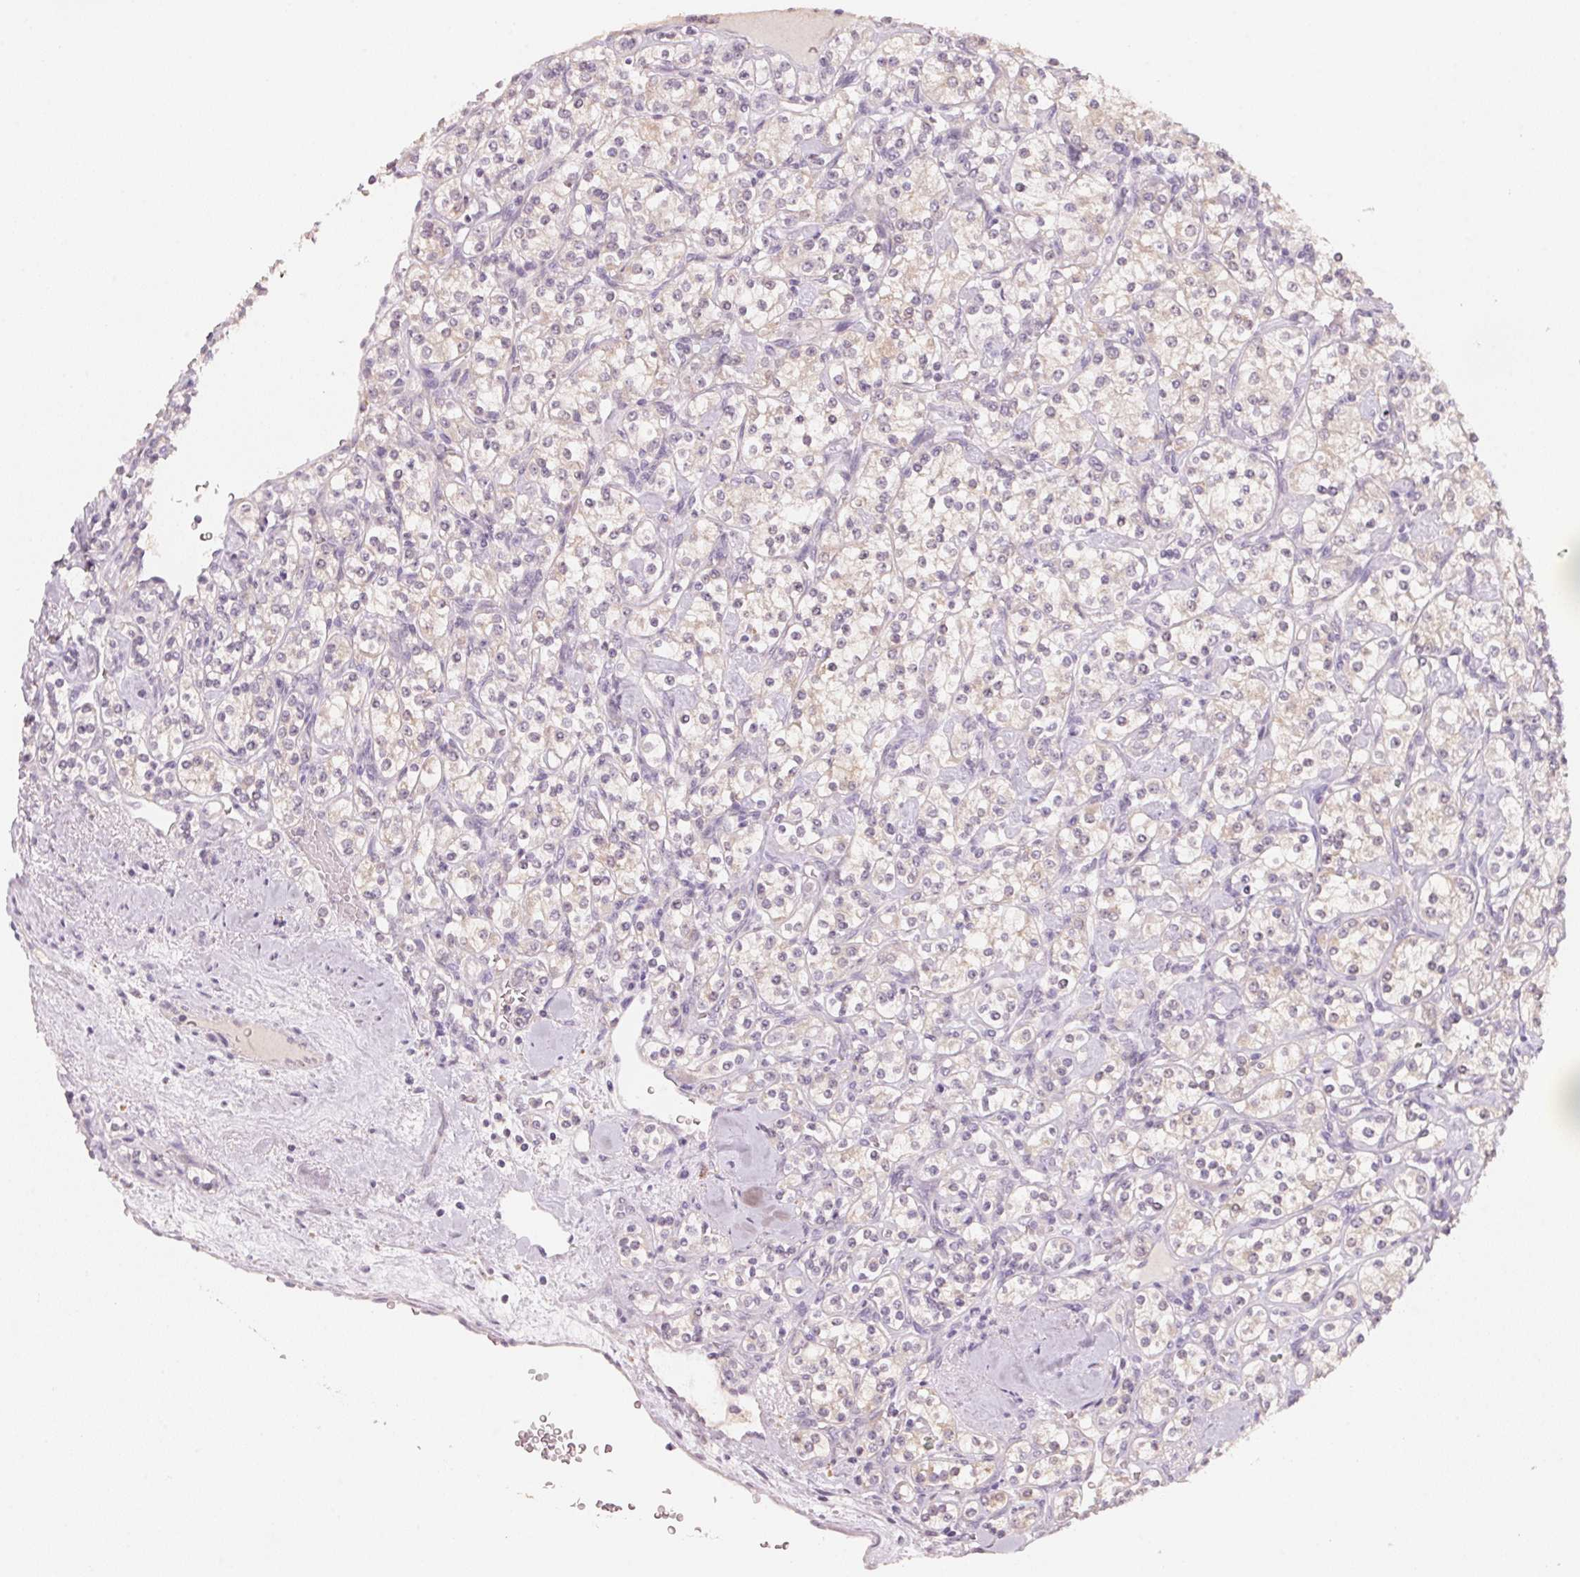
{"staining": {"intensity": "weak", "quantity": "25%-75%", "location": "cytoplasmic/membranous"}, "tissue": "renal cancer", "cell_type": "Tumor cells", "image_type": "cancer", "snomed": [{"axis": "morphology", "description": "Adenocarcinoma, NOS"}, {"axis": "topography", "description": "Kidney"}], "caption": "Immunohistochemical staining of human renal adenocarcinoma demonstrates weak cytoplasmic/membranous protein staining in about 25%-75% of tumor cells.", "gene": "TREH", "patient": {"sex": "male", "age": 77}}